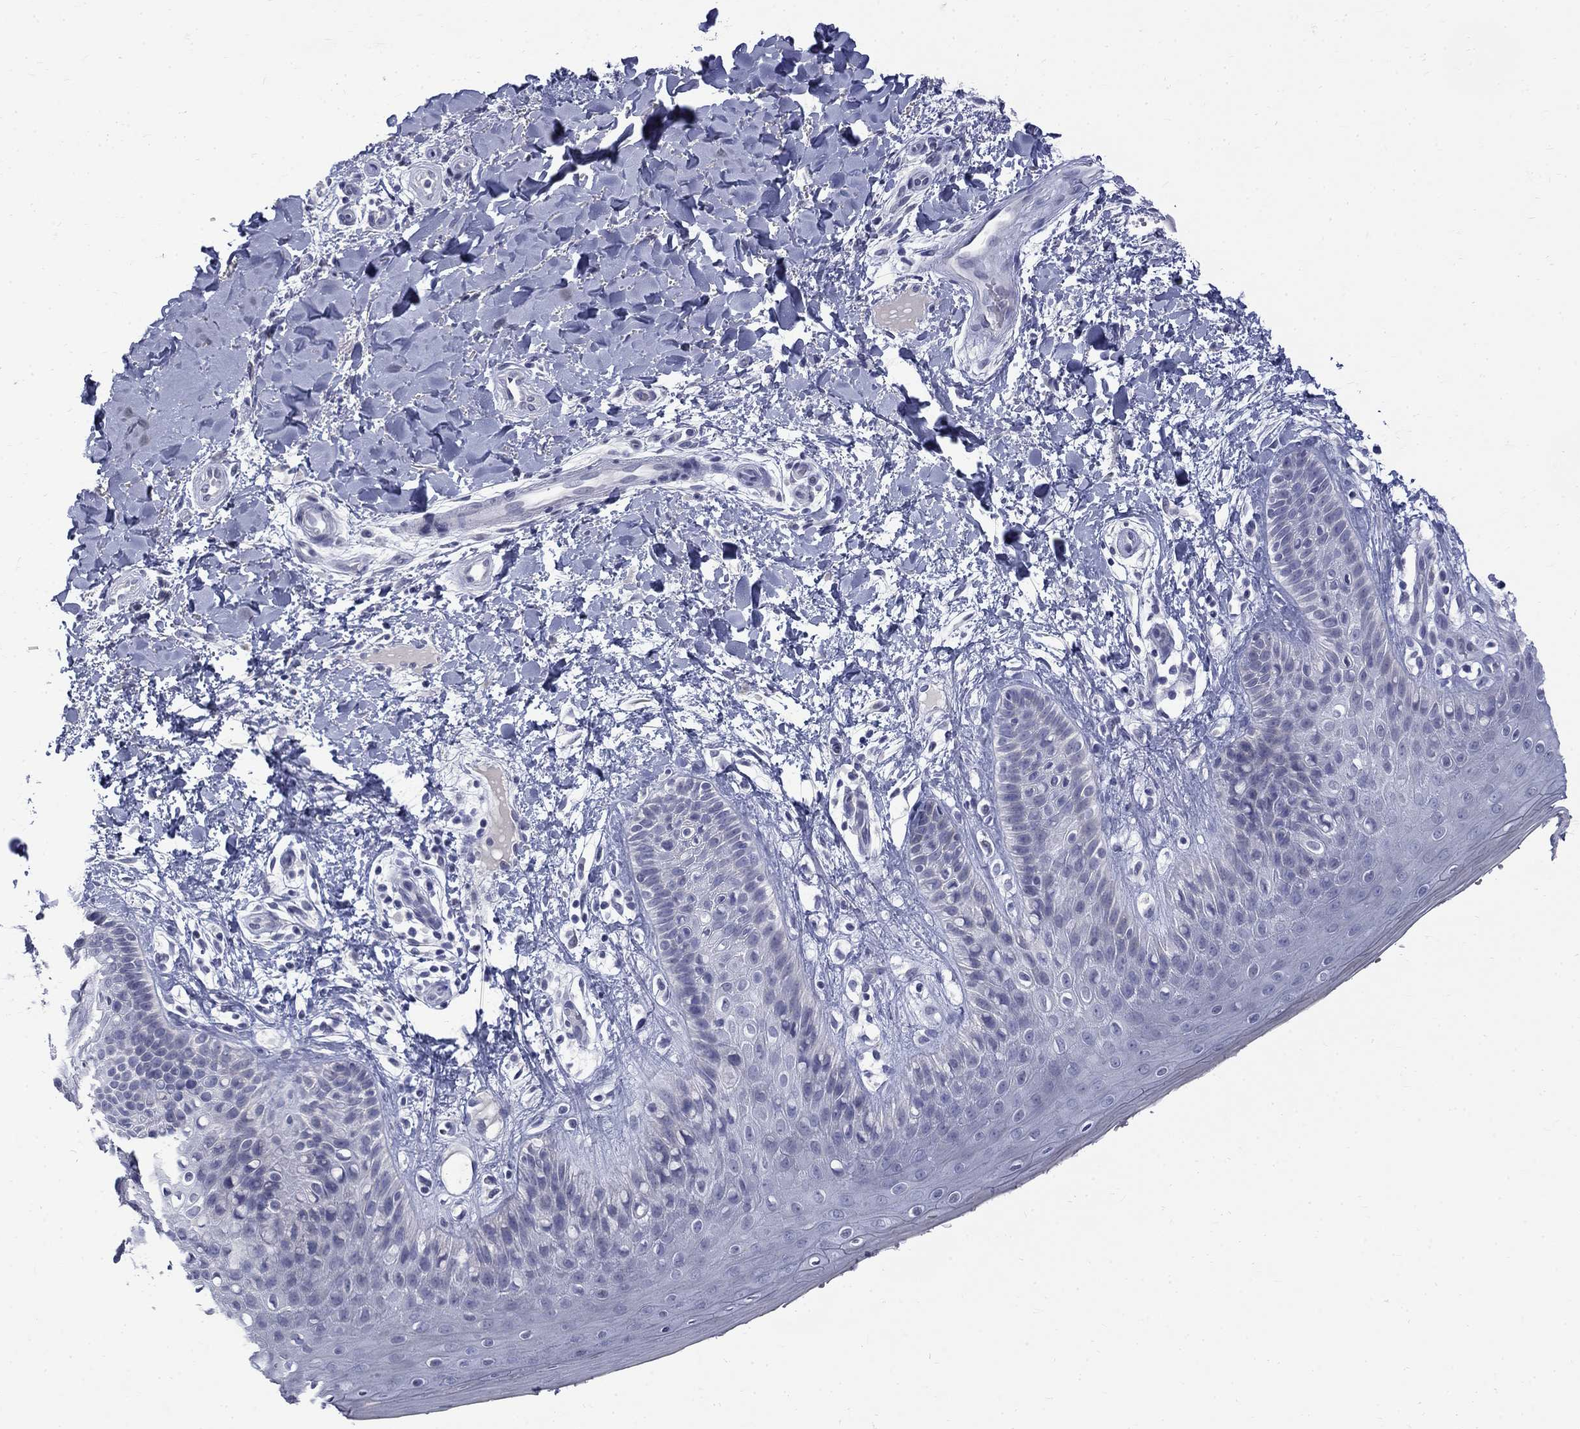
{"staining": {"intensity": "negative", "quantity": "none", "location": "none"}, "tissue": "skin", "cell_type": "Epidermal cells", "image_type": "normal", "snomed": [{"axis": "morphology", "description": "Normal tissue, NOS"}, {"axis": "topography", "description": "Anal"}], "caption": "DAB (3,3'-diaminobenzidine) immunohistochemical staining of unremarkable skin reveals no significant positivity in epidermal cells.", "gene": "CTNND2", "patient": {"sex": "male", "age": 36}}